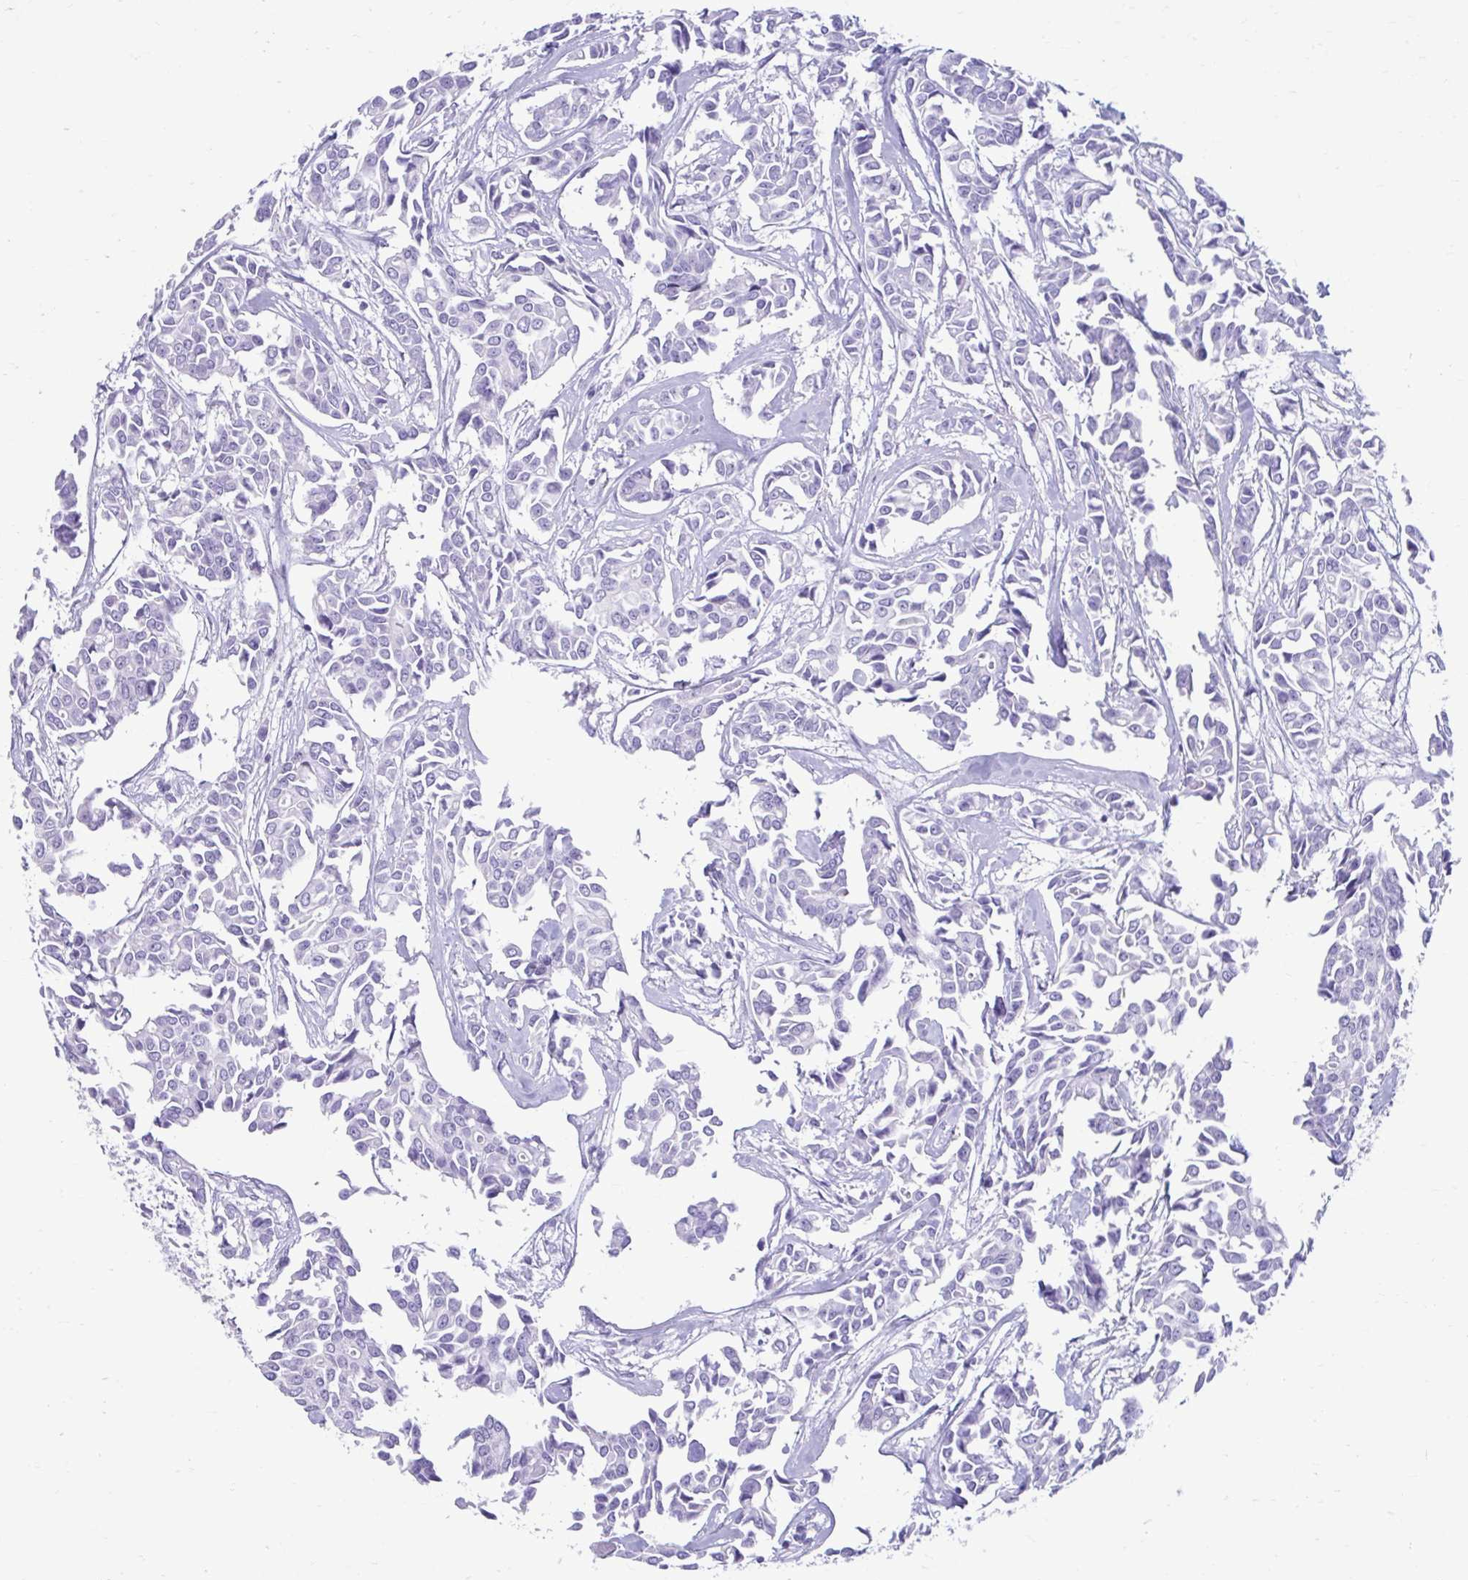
{"staining": {"intensity": "negative", "quantity": "none", "location": "none"}, "tissue": "breast cancer", "cell_type": "Tumor cells", "image_type": "cancer", "snomed": [{"axis": "morphology", "description": "Duct carcinoma"}, {"axis": "topography", "description": "Breast"}], "caption": "An immunohistochemistry (IHC) micrograph of breast cancer (invasive ductal carcinoma) is shown. There is no staining in tumor cells of breast cancer (invasive ductal carcinoma). (Brightfield microscopy of DAB immunohistochemistry at high magnification).", "gene": "SMIM9", "patient": {"sex": "female", "age": 54}}